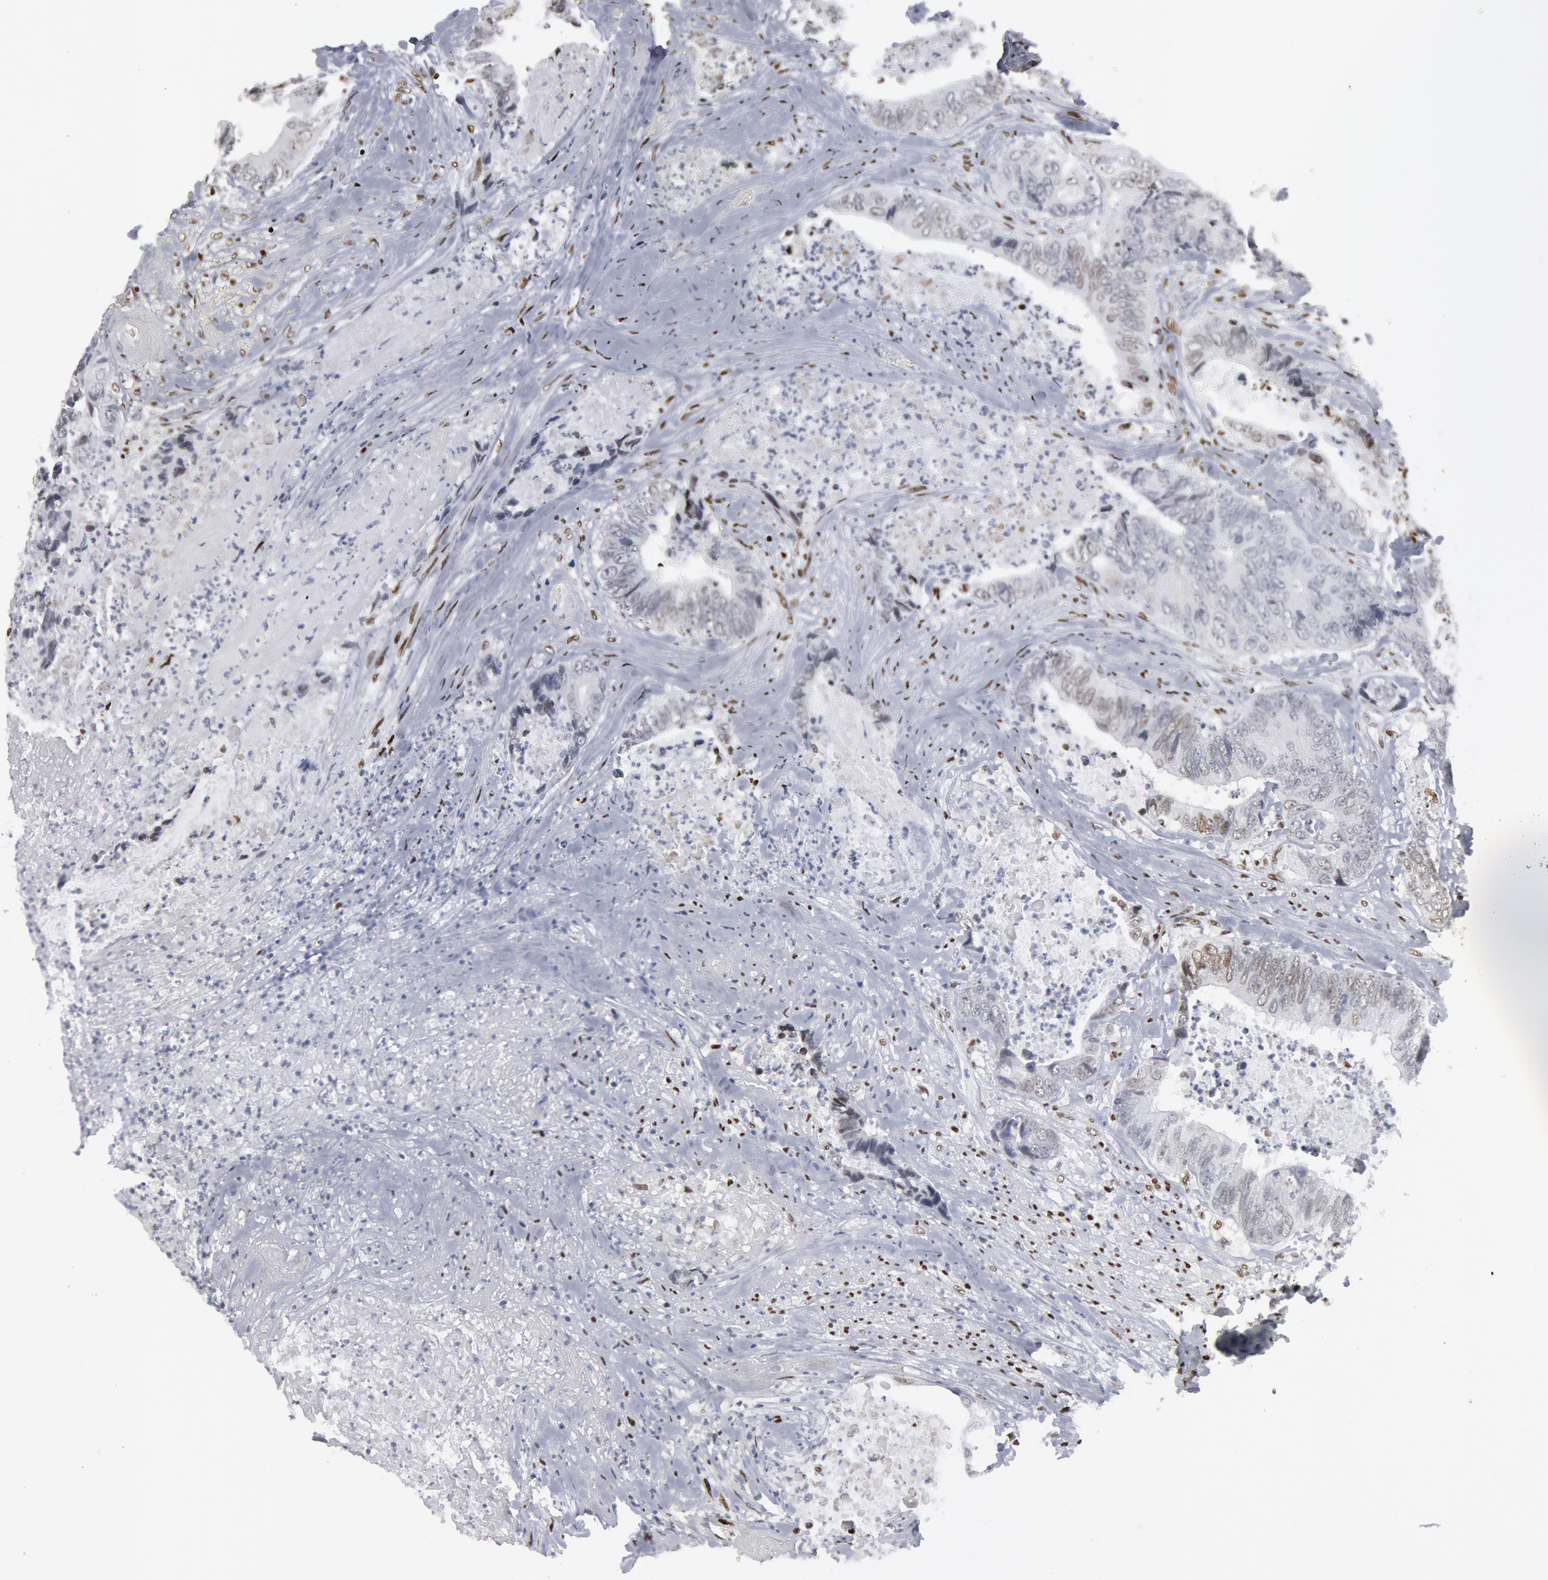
{"staining": {"intensity": "negative", "quantity": "none", "location": "none"}, "tissue": "colorectal cancer", "cell_type": "Tumor cells", "image_type": "cancer", "snomed": [{"axis": "morphology", "description": "Adenocarcinoma, NOS"}, {"axis": "topography", "description": "Rectum"}], "caption": "IHC image of human colorectal cancer stained for a protein (brown), which demonstrates no staining in tumor cells.", "gene": "MECP2", "patient": {"sex": "female", "age": 65}}